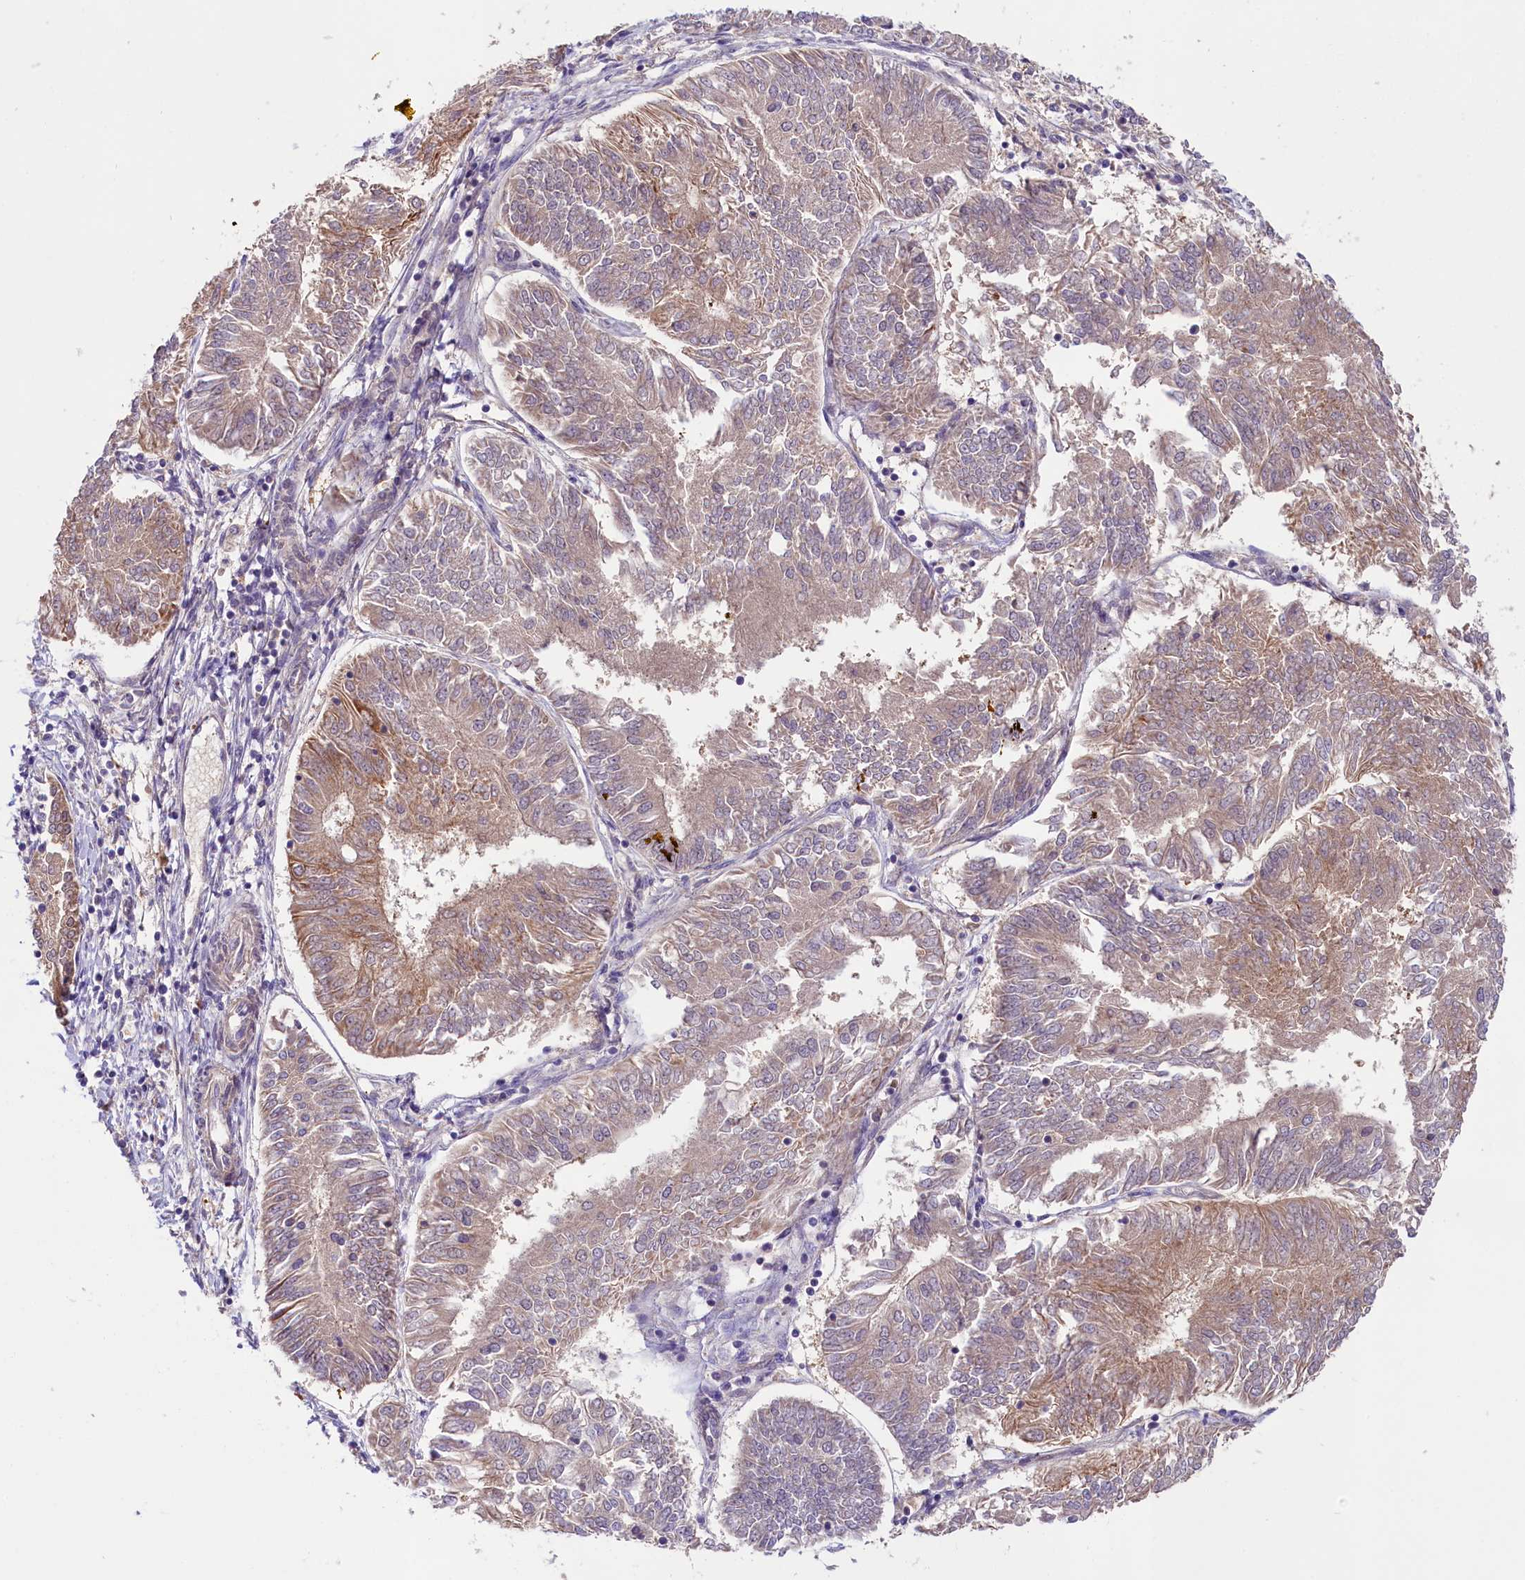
{"staining": {"intensity": "moderate", "quantity": "<25%", "location": "cytoplasmic/membranous"}, "tissue": "endometrial cancer", "cell_type": "Tumor cells", "image_type": "cancer", "snomed": [{"axis": "morphology", "description": "Adenocarcinoma, NOS"}, {"axis": "topography", "description": "Endometrium"}], "caption": "High-magnification brightfield microscopy of endometrial adenocarcinoma stained with DAB (brown) and counterstained with hematoxylin (blue). tumor cells exhibit moderate cytoplasmic/membranous positivity is seen in about<25% of cells.", "gene": "COG8", "patient": {"sex": "female", "age": 58}}